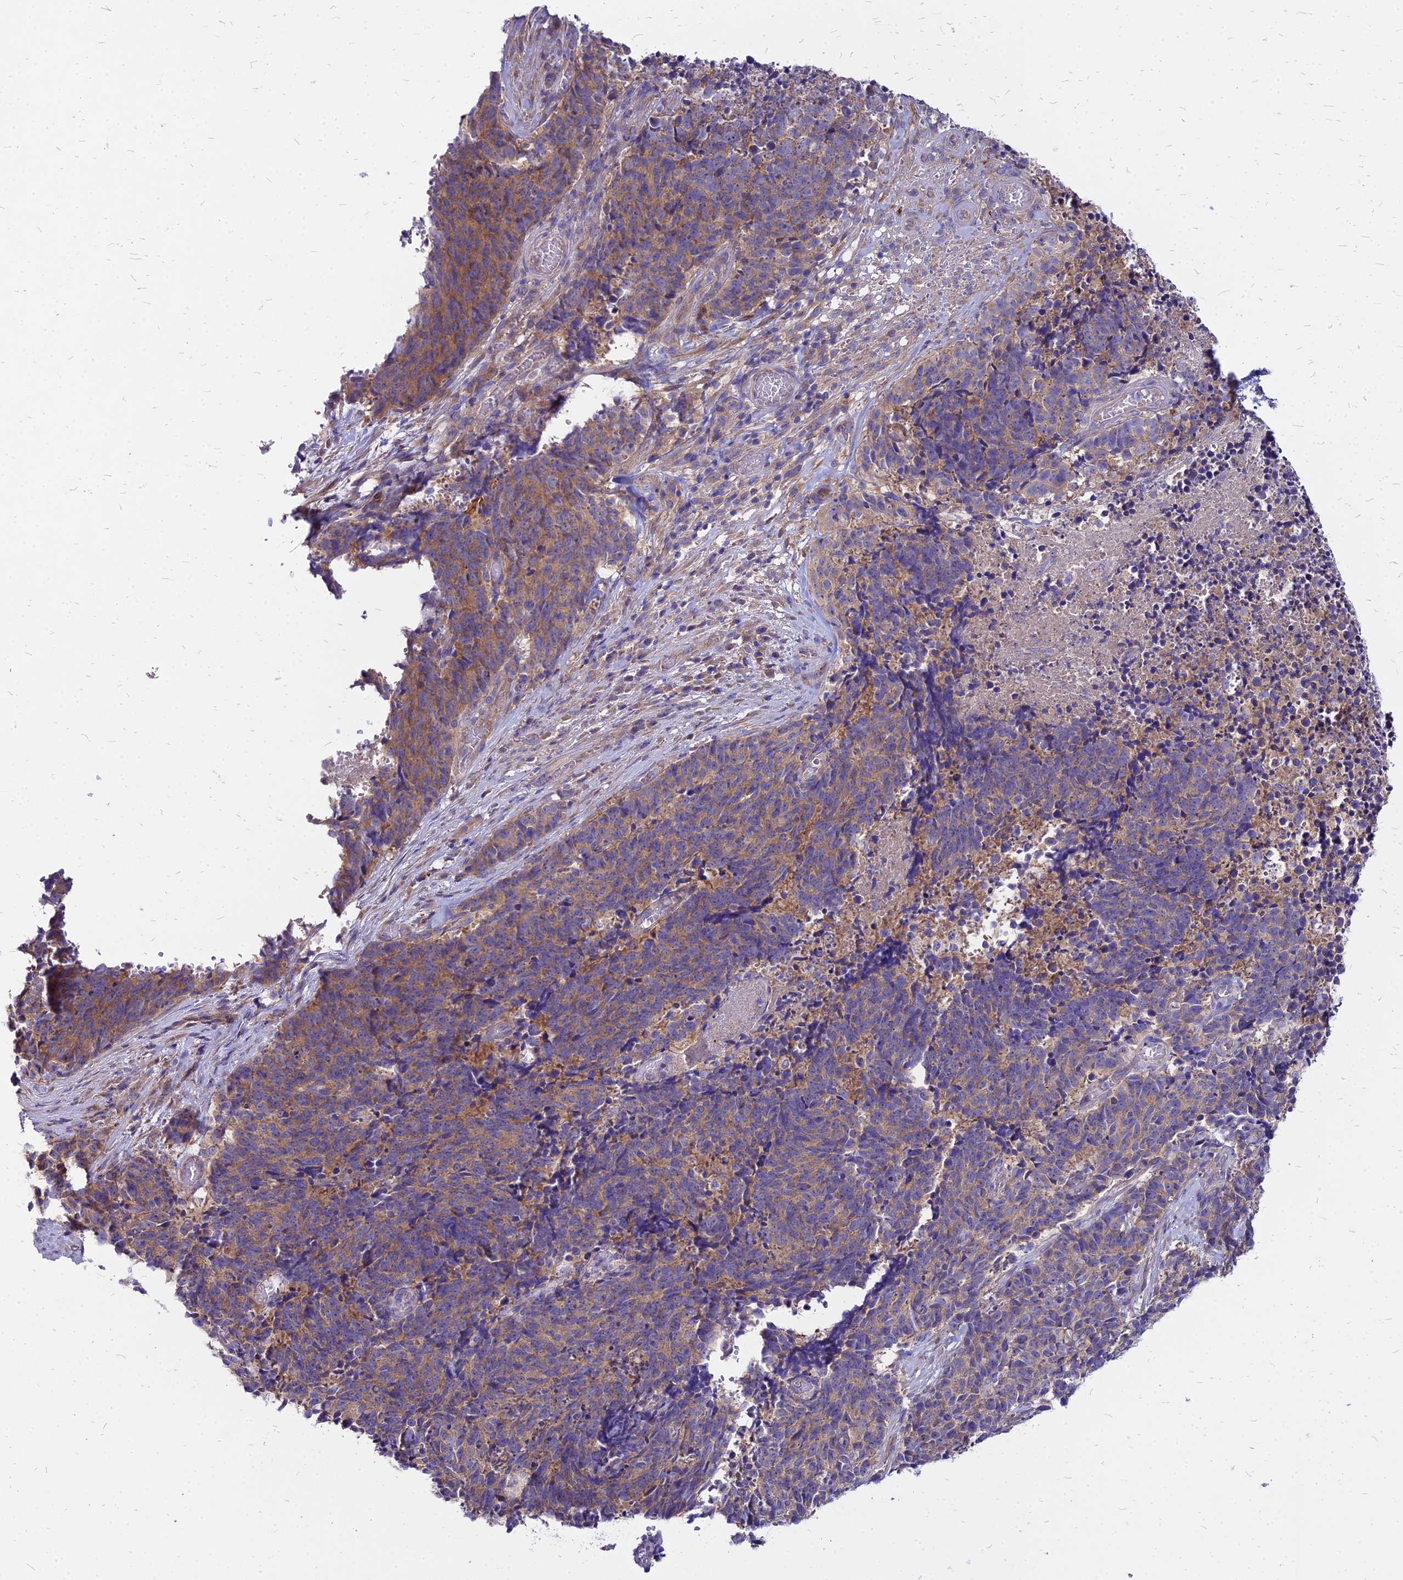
{"staining": {"intensity": "moderate", "quantity": ">75%", "location": "cytoplasmic/membranous"}, "tissue": "cervical cancer", "cell_type": "Tumor cells", "image_type": "cancer", "snomed": [{"axis": "morphology", "description": "Squamous cell carcinoma, NOS"}, {"axis": "topography", "description": "Cervix"}], "caption": "Cervical cancer stained with a brown dye shows moderate cytoplasmic/membranous positive staining in approximately >75% of tumor cells.", "gene": "COMMD10", "patient": {"sex": "female", "age": 29}}